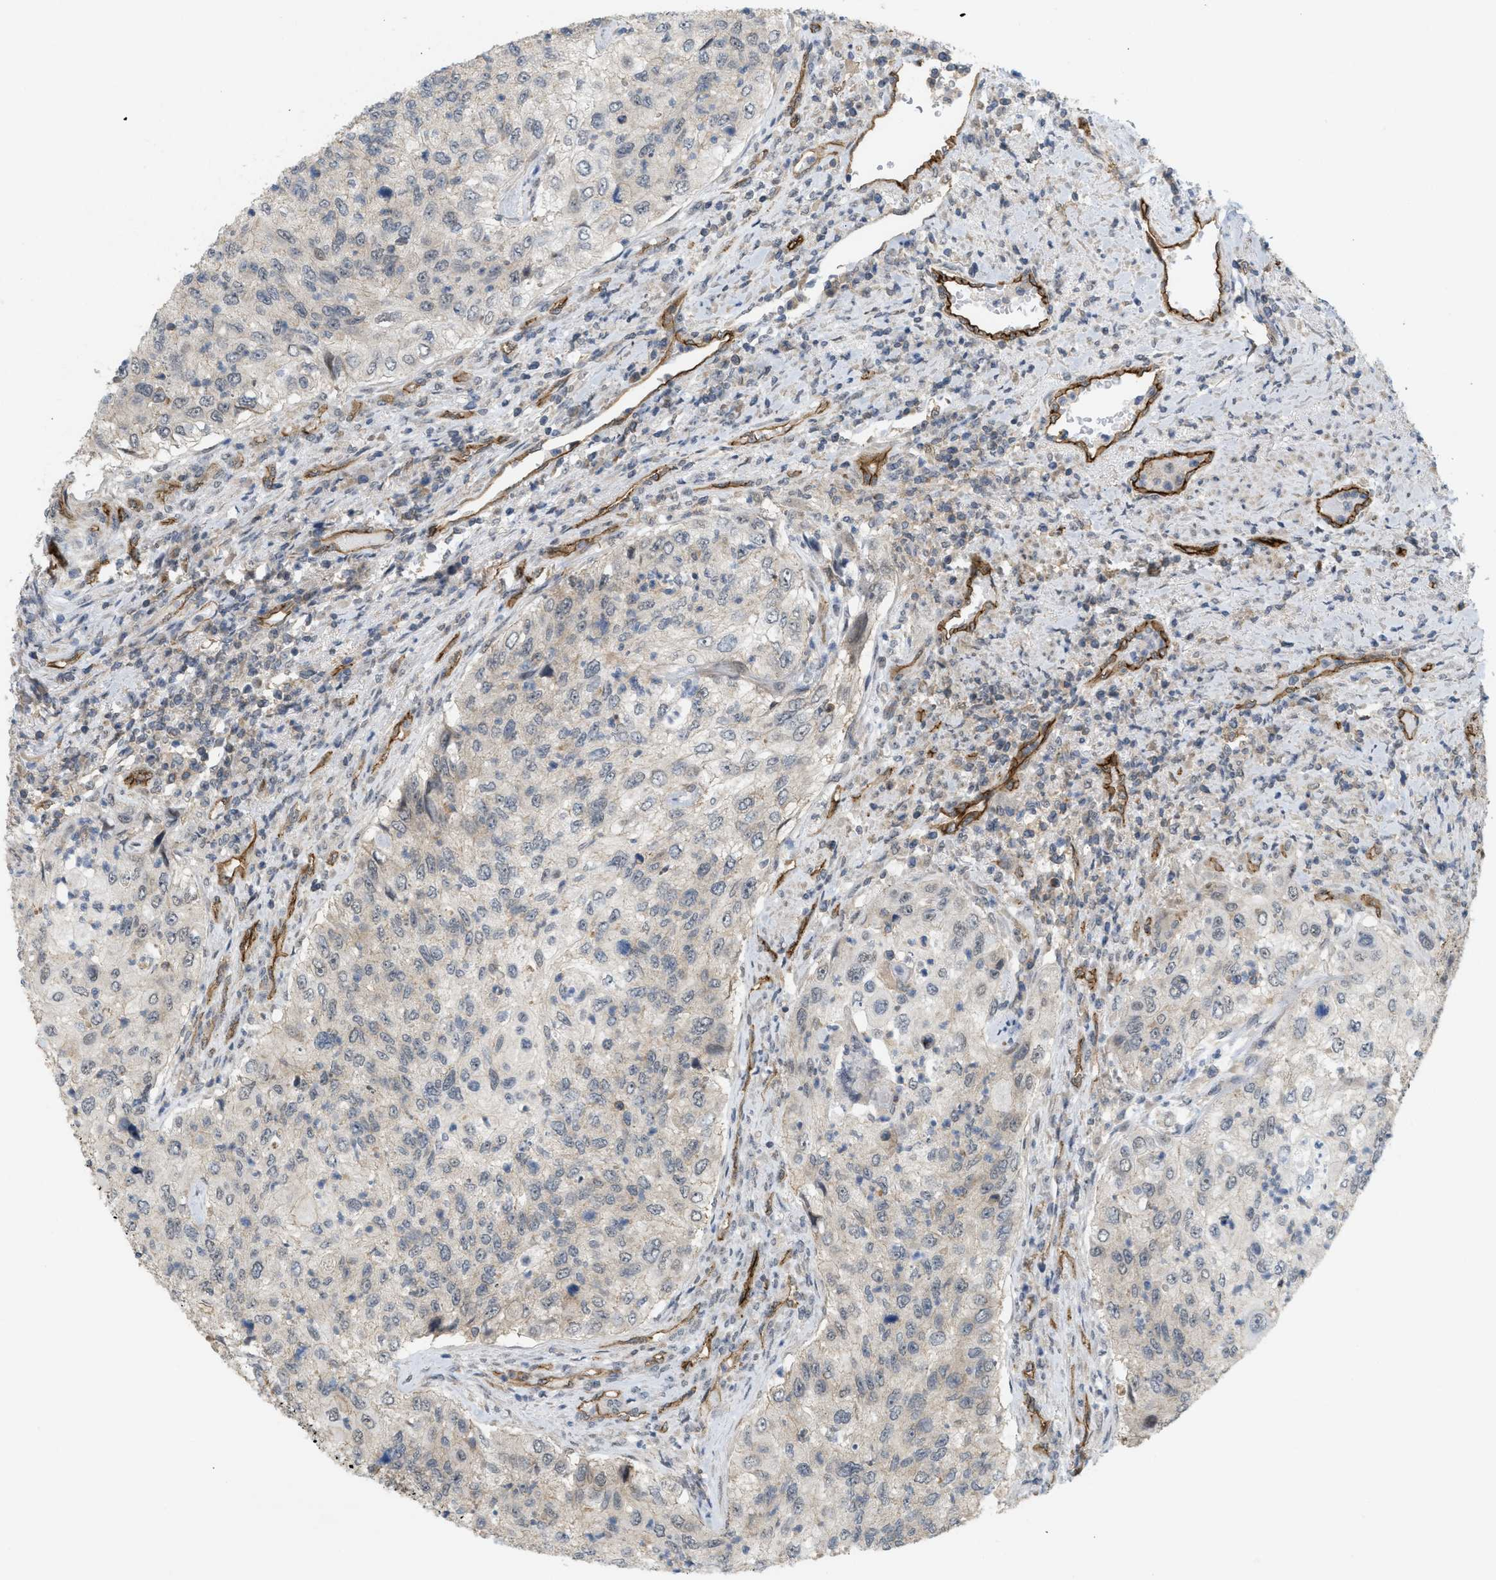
{"staining": {"intensity": "weak", "quantity": "25%-75%", "location": "cytoplasmic/membranous"}, "tissue": "urothelial cancer", "cell_type": "Tumor cells", "image_type": "cancer", "snomed": [{"axis": "morphology", "description": "Urothelial carcinoma, High grade"}, {"axis": "topography", "description": "Urinary bladder"}], "caption": "A low amount of weak cytoplasmic/membranous positivity is present in approximately 25%-75% of tumor cells in high-grade urothelial carcinoma tissue. (DAB (3,3'-diaminobenzidine) = brown stain, brightfield microscopy at high magnification).", "gene": "PALMD", "patient": {"sex": "female", "age": 60}}